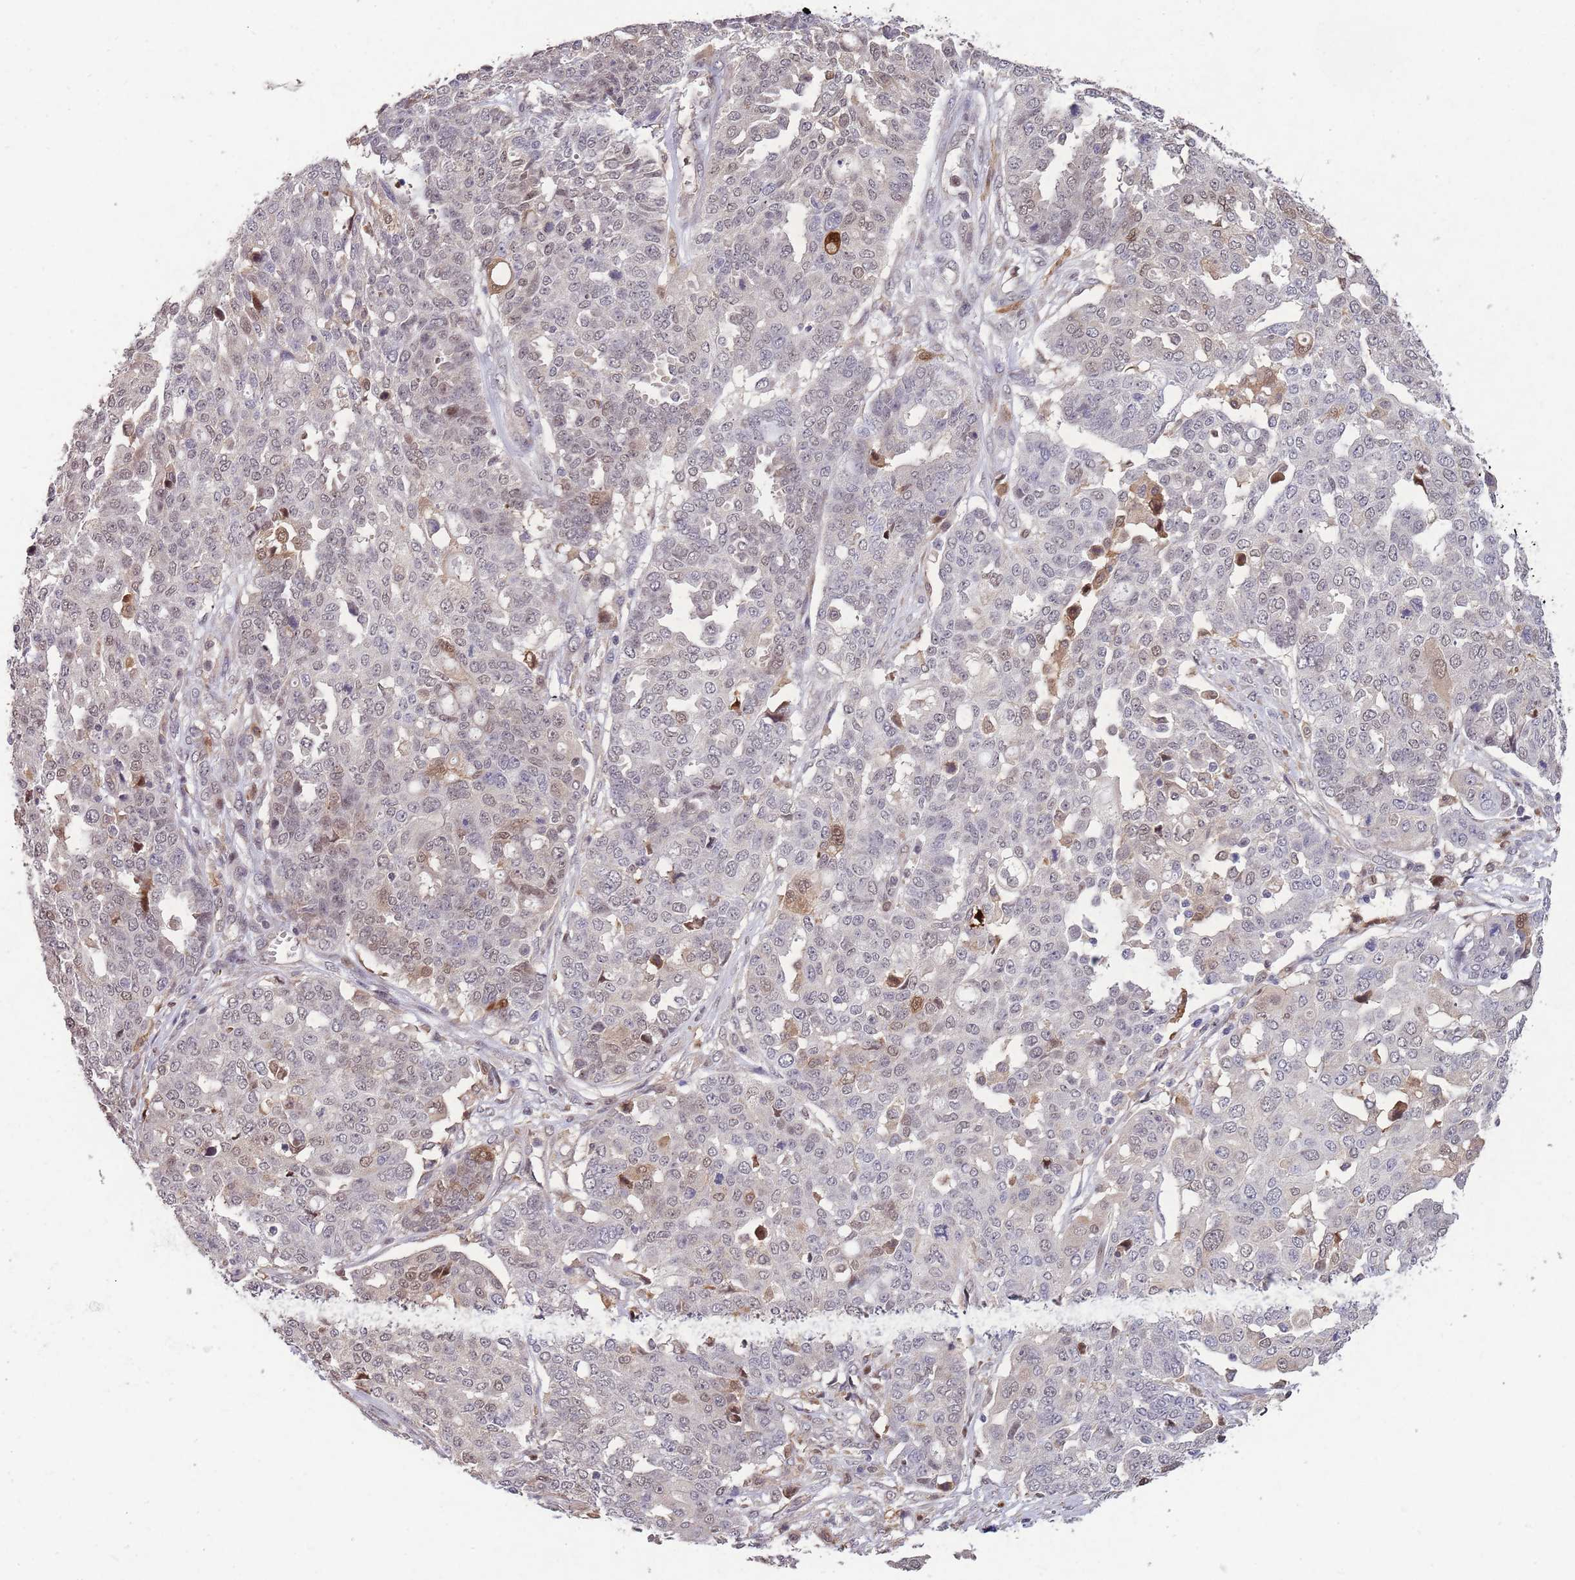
{"staining": {"intensity": "weak", "quantity": "<25%", "location": "cytoplasmic/membranous,nuclear"}, "tissue": "ovarian cancer", "cell_type": "Tumor cells", "image_type": "cancer", "snomed": [{"axis": "morphology", "description": "Cystadenocarcinoma, serous, NOS"}, {"axis": "topography", "description": "Soft tissue"}, {"axis": "topography", "description": "Ovary"}], "caption": "A high-resolution photomicrograph shows IHC staining of serous cystadenocarcinoma (ovarian), which shows no significant staining in tumor cells. Brightfield microscopy of IHC stained with DAB (3,3'-diaminobenzidine) (brown) and hematoxylin (blue), captured at high magnification.", "gene": "ZNF639", "patient": {"sex": "female", "age": 57}}